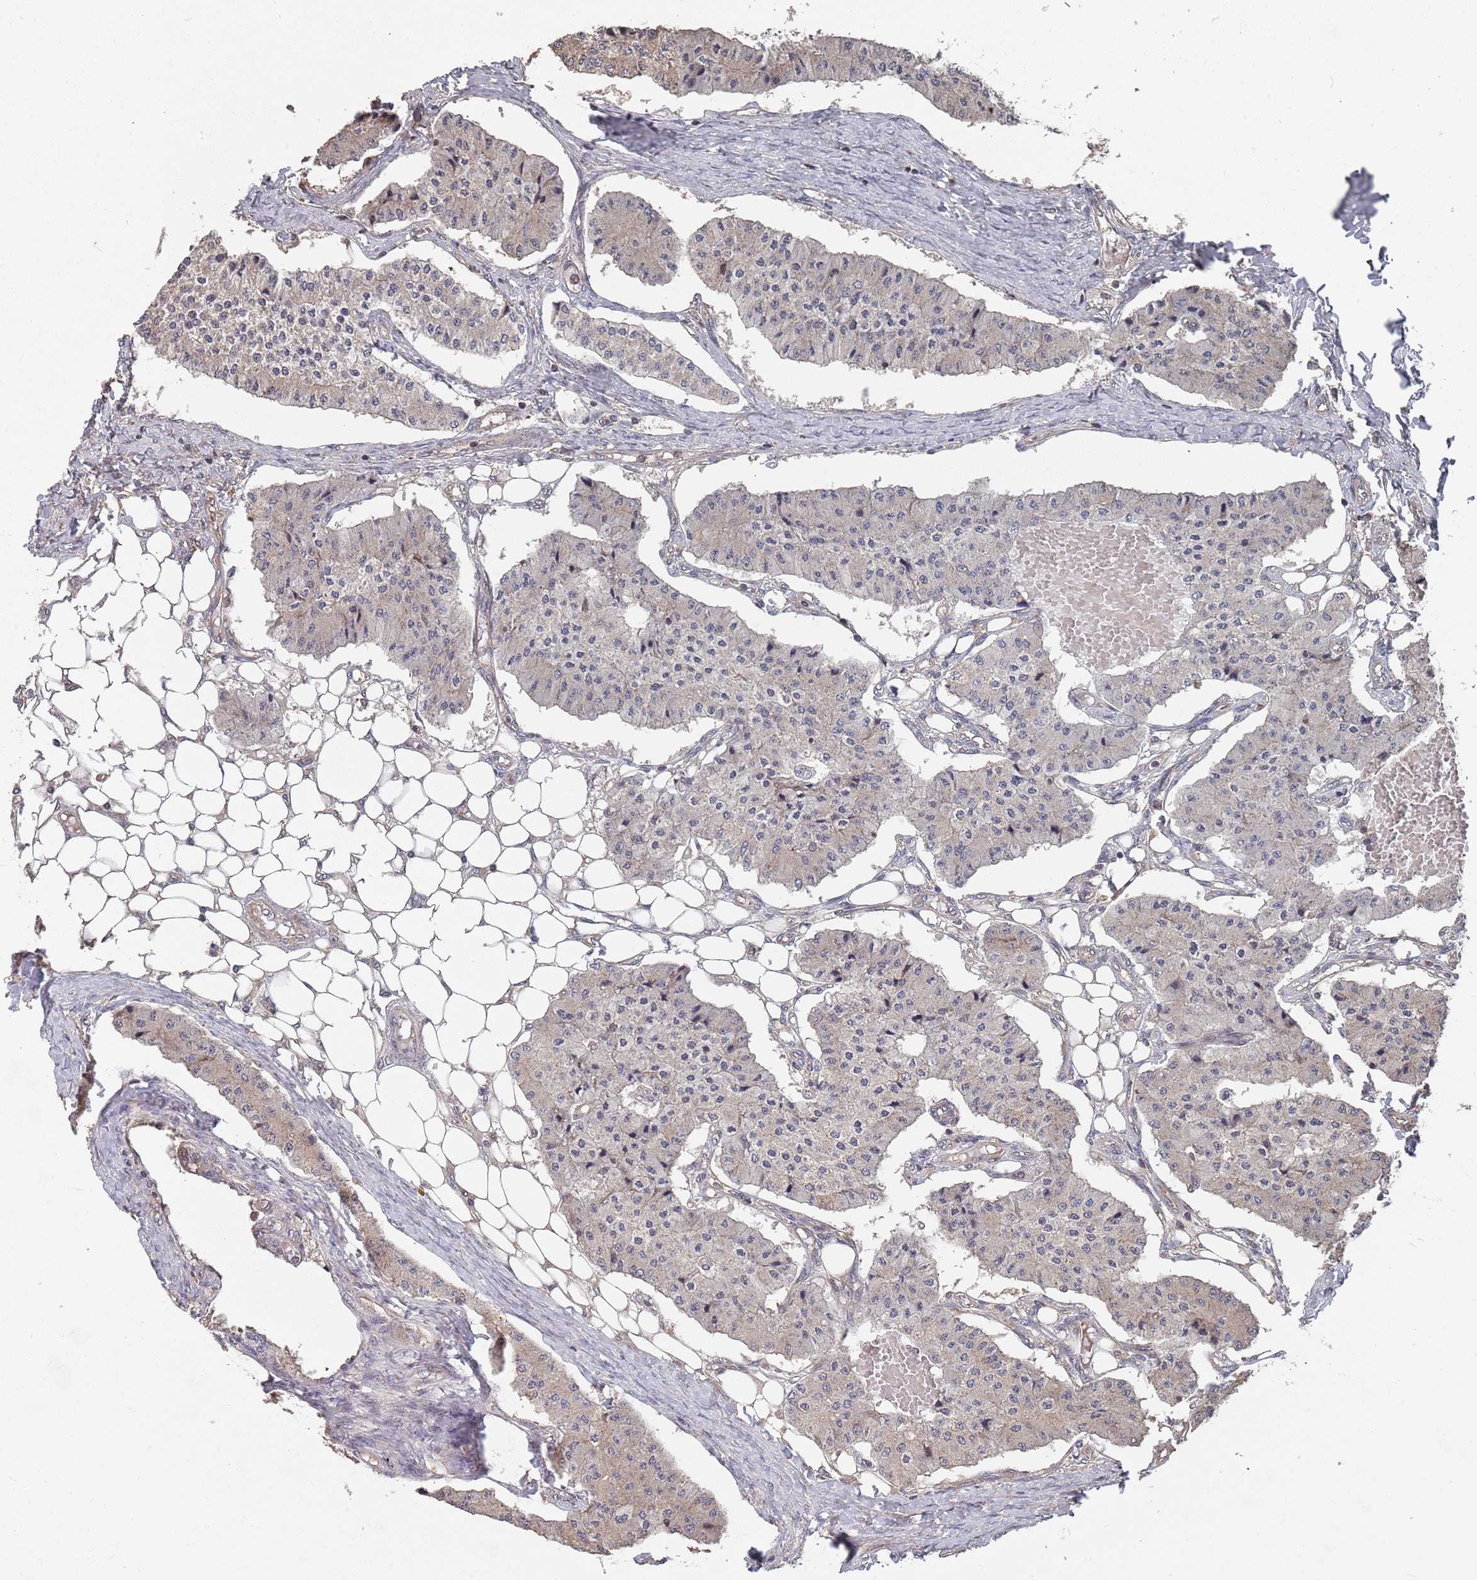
{"staining": {"intensity": "negative", "quantity": "none", "location": "none"}, "tissue": "carcinoid", "cell_type": "Tumor cells", "image_type": "cancer", "snomed": [{"axis": "morphology", "description": "Carcinoid, malignant, NOS"}, {"axis": "topography", "description": "Colon"}], "caption": "Immunohistochemistry histopathology image of human malignant carcinoid stained for a protein (brown), which exhibits no expression in tumor cells.", "gene": "UNC45A", "patient": {"sex": "female", "age": 52}}